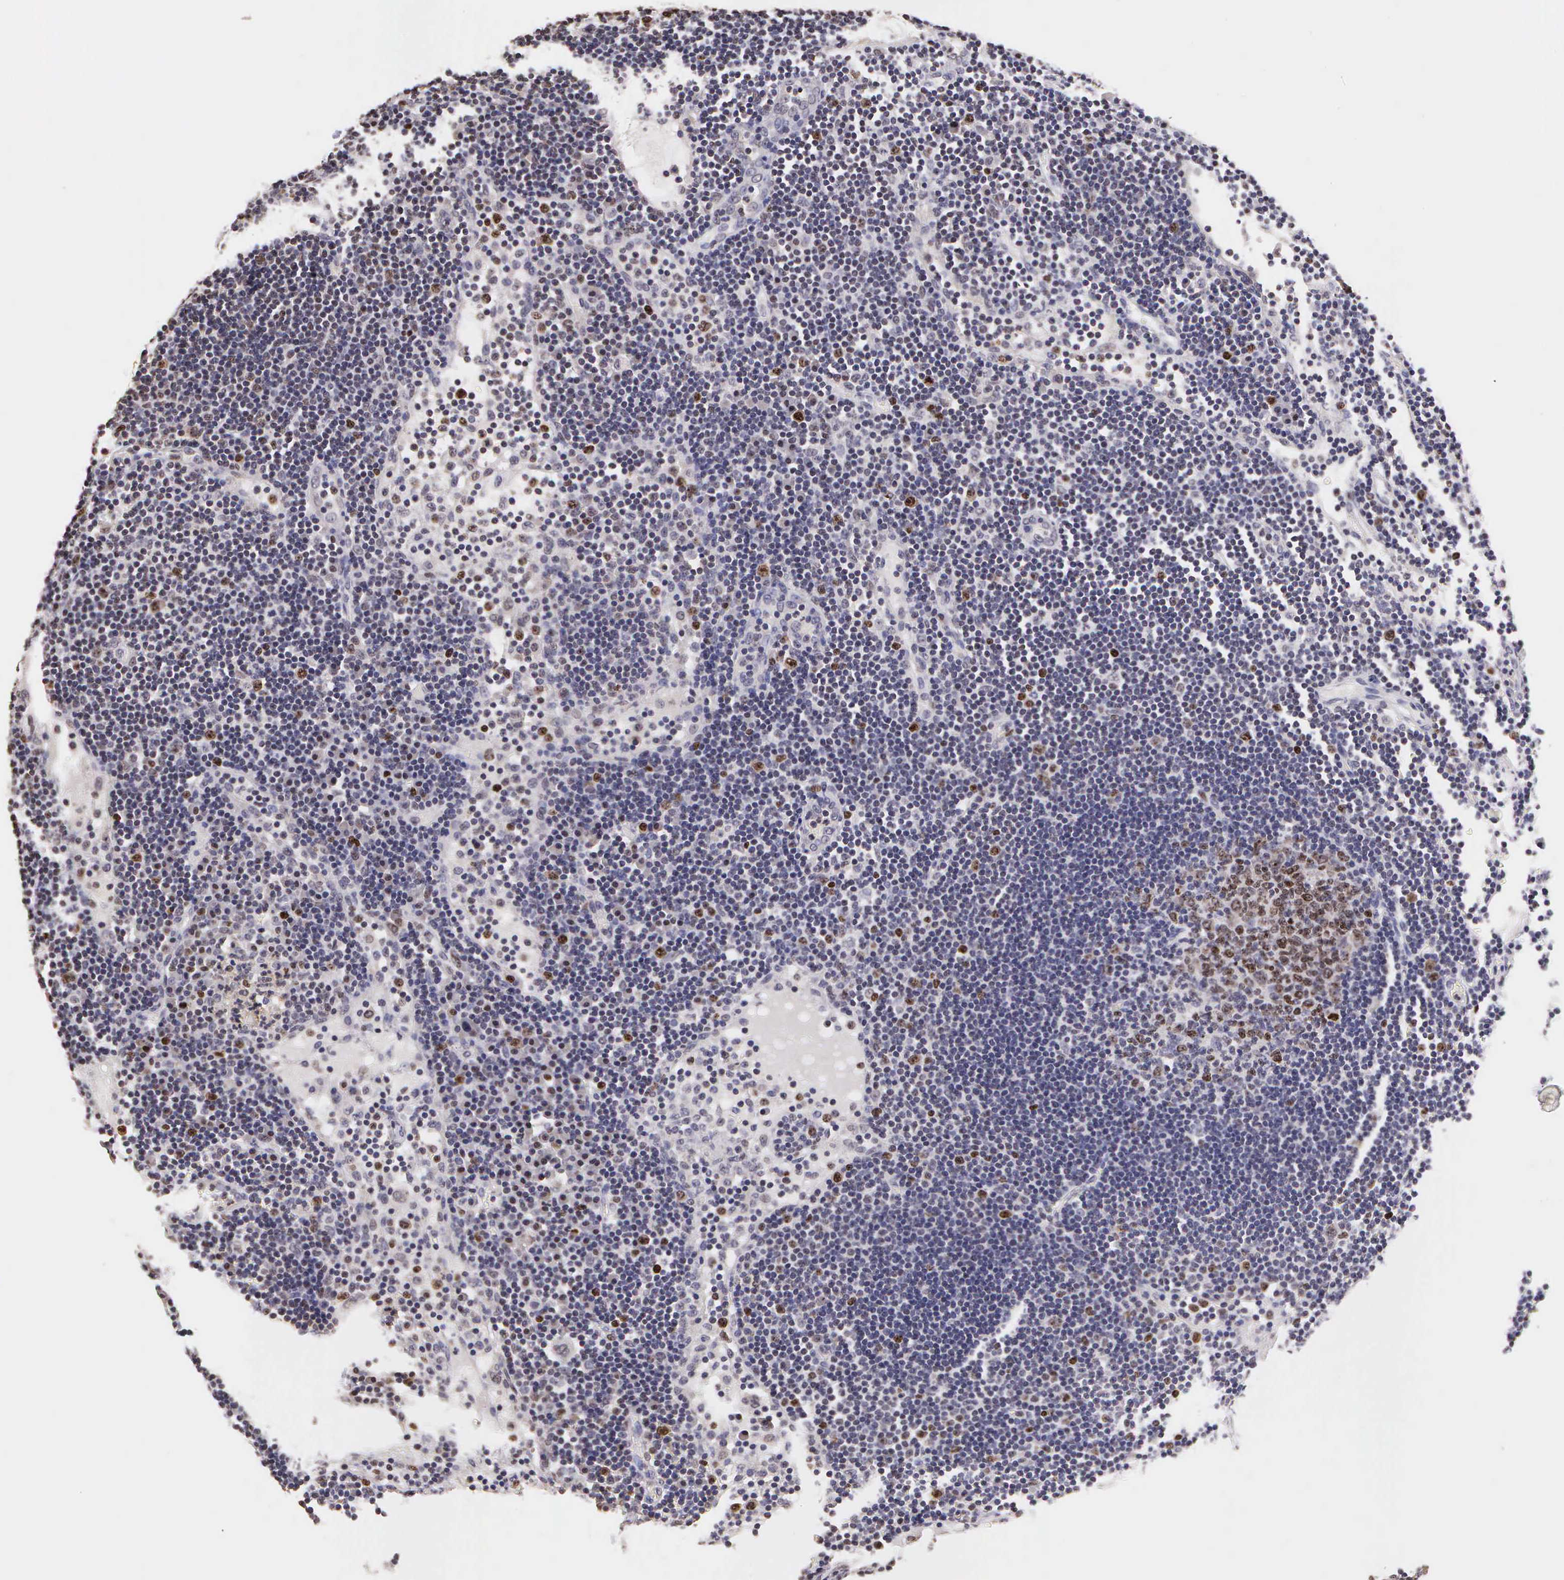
{"staining": {"intensity": "moderate", "quantity": "25%-75%", "location": "nuclear"}, "tissue": "lymph node", "cell_type": "Germinal center cells", "image_type": "normal", "snomed": [{"axis": "morphology", "description": "Normal tissue, NOS"}, {"axis": "topography", "description": "Lymph node"}], "caption": "Normal lymph node shows moderate nuclear positivity in approximately 25%-75% of germinal center cells (DAB (3,3'-diaminobenzidine) IHC, brown staining for protein, blue staining for nuclei)..", "gene": "MKI67", "patient": {"sex": "male", "age": 54}}